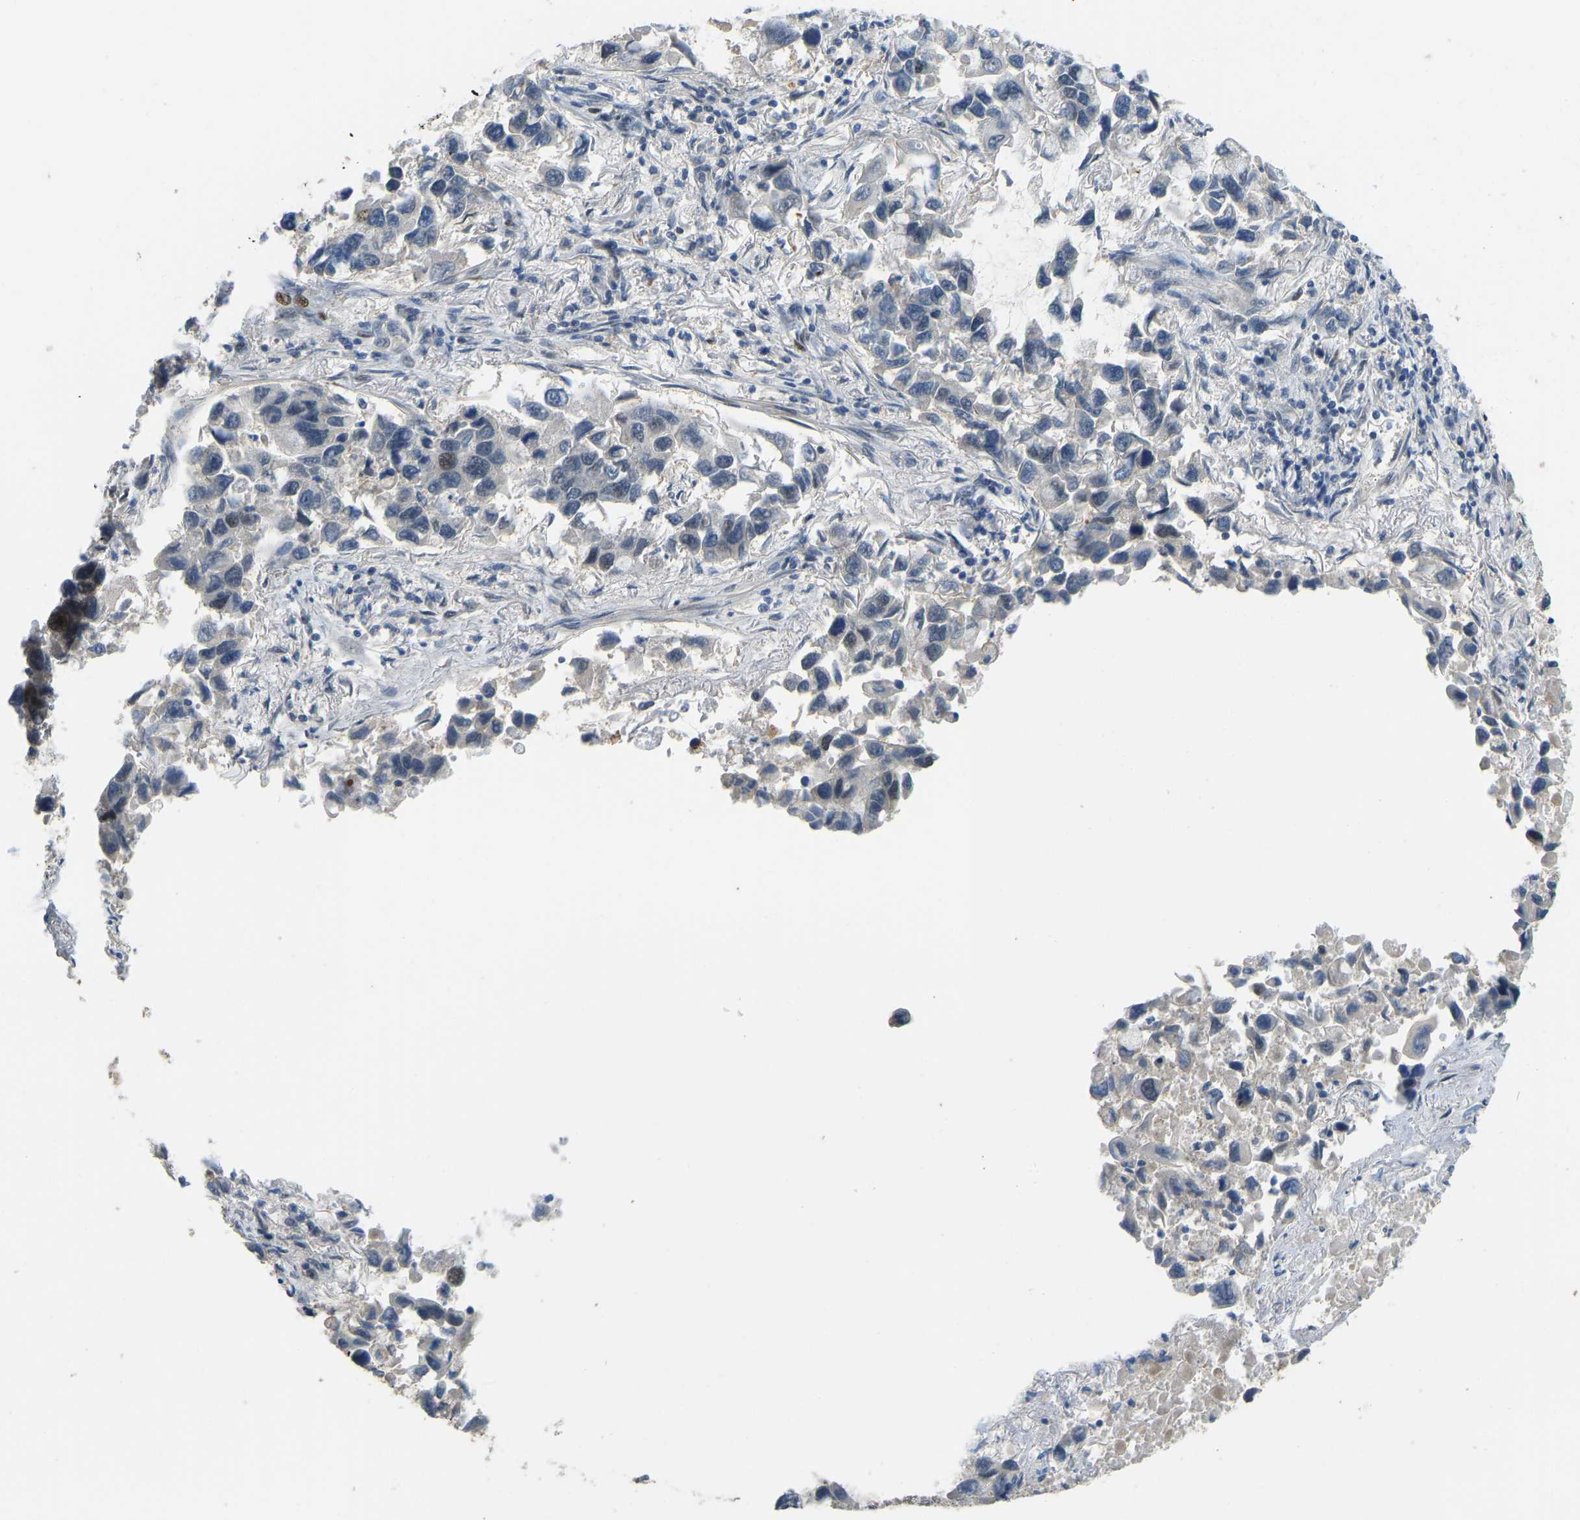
{"staining": {"intensity": "negative", "quantity": "none", "location": "none"}, "tissue": "lung cancer", "cell_type": "Tumor cells", "image_type": "cancer", "snomed": [{"axis": "morphology", "description": "Adenocarcinoma, NOS"}, {"axis": "topography", "description": "Lung"}], "caption": "Tumor cells are negative for protein expression in human lung adenocarcinoma. (Immunohistochemistry (ihc), brightfield microscopy, high magnification).", "gene": "FOXK1", "patient": {"sex": "male", "age": 64}}